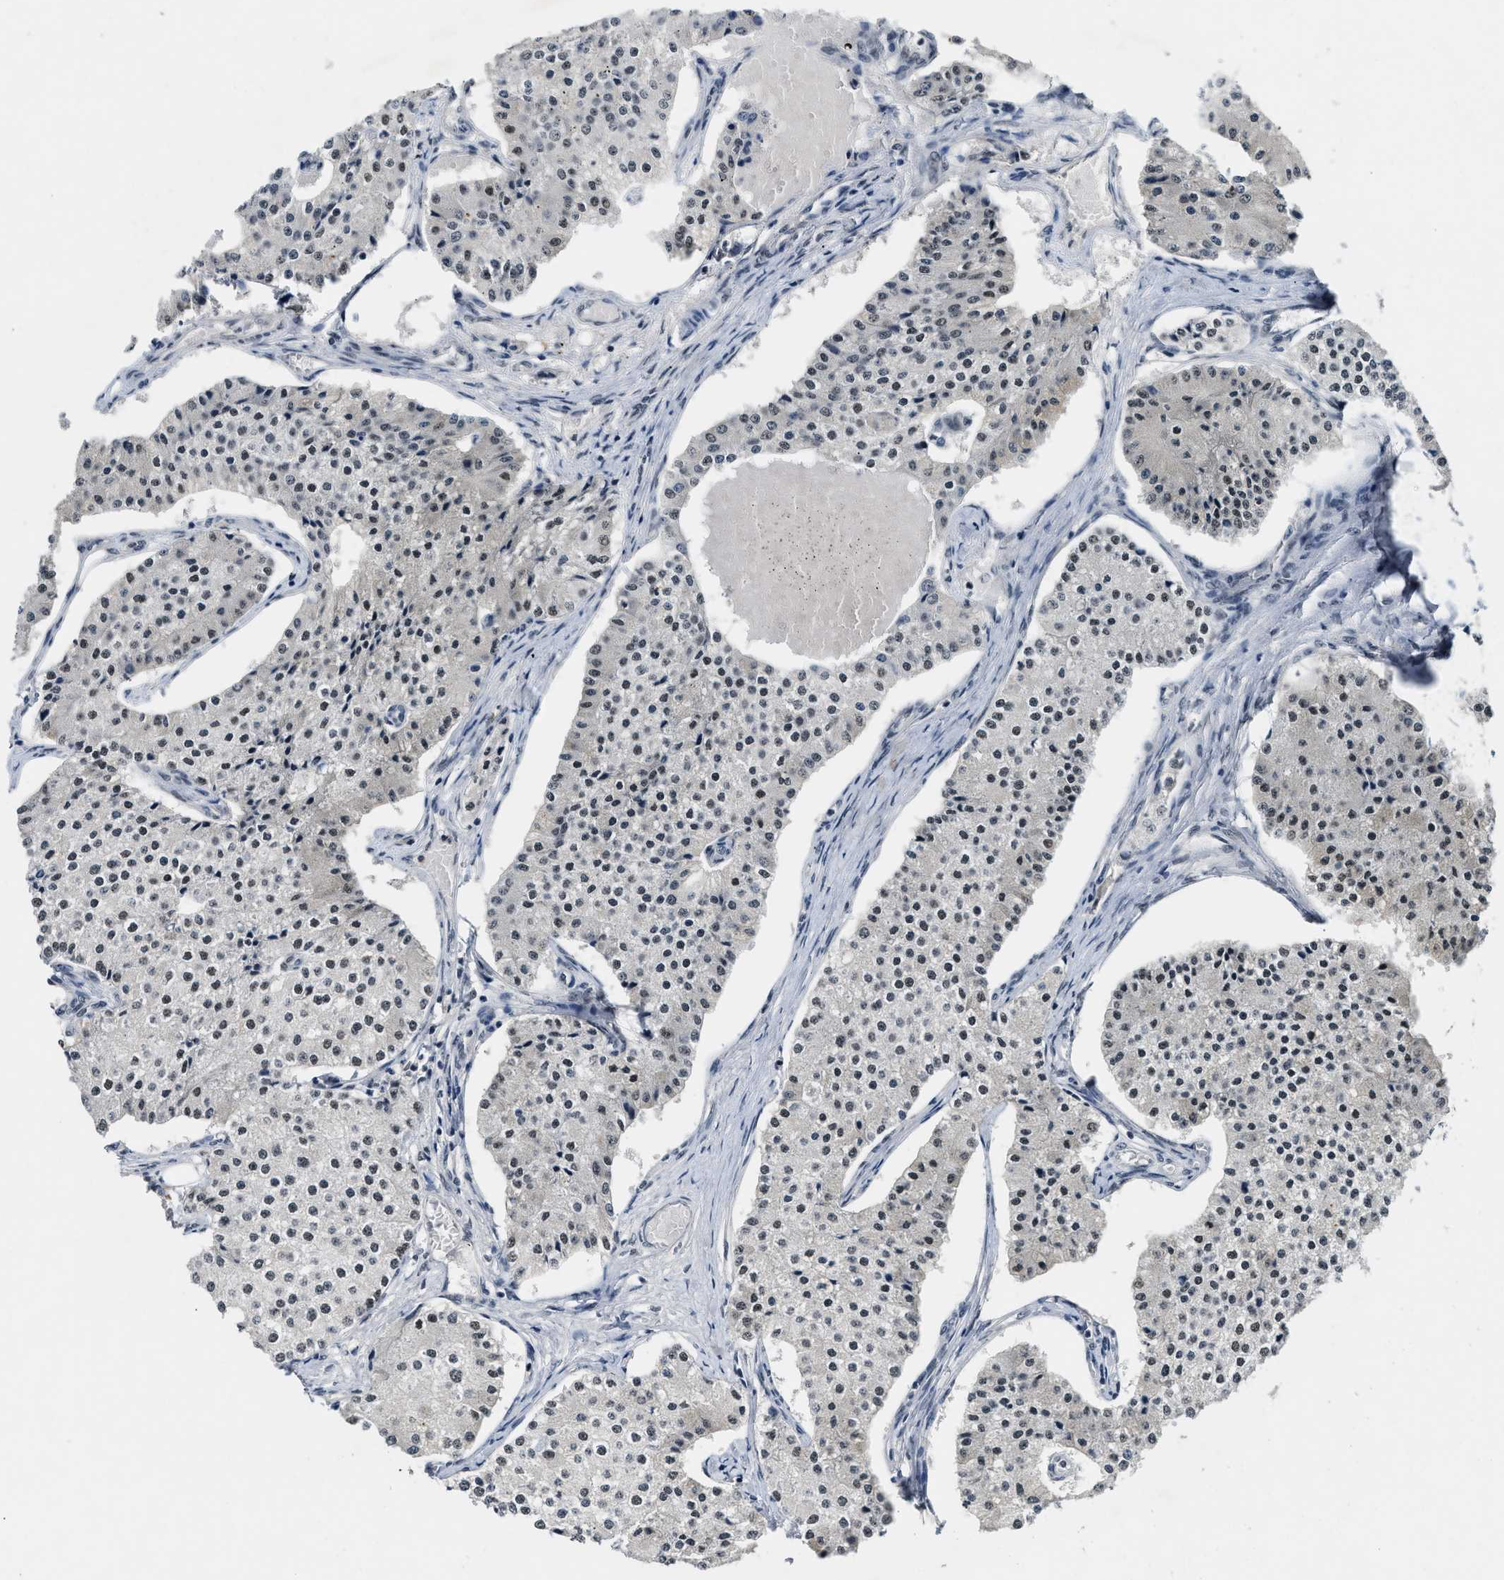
{"staining": {"intensity": "moderate", "quantity": "25%-75%", "location": "nuclear"}, "tissue": "carcinoid", "cell_type": "Tumor cells", "image_type": "cancer", "snomed": [{"axis": "morphology", "description": "Carcinoid, malignant, NOS"}, {"axis": "topography", "description": "Colon"}], "caption": "A brown stain shows moderate nuclear positivity of a protein in carcinoid tumor cells.", "gene": "NCOA1", "patient": {"sex": "female", "age": 52}}